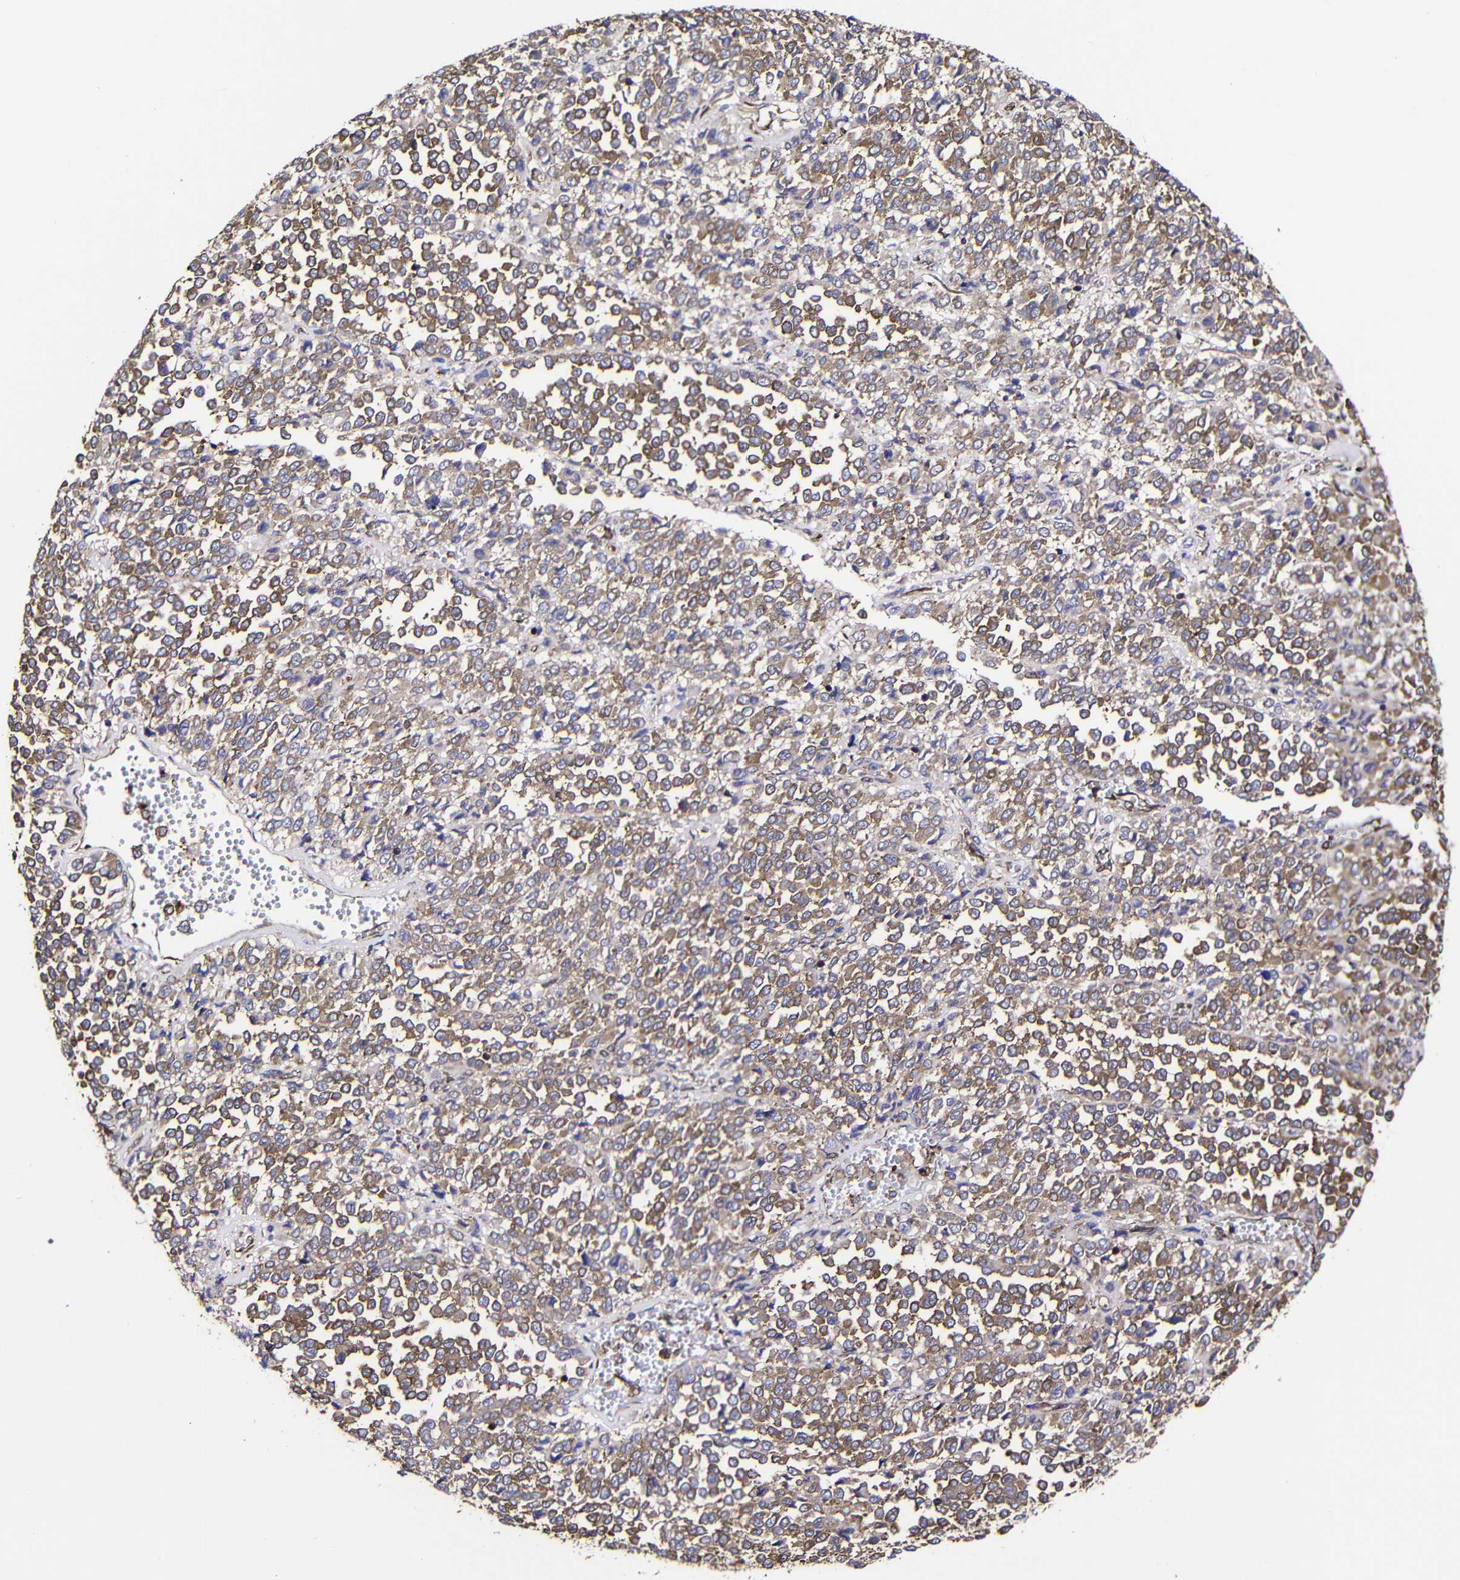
{"staining": {"intensity": "moderate", "quantity": ">75%", "location": "cytoplasmic/membranous"}, "tissue": "melanoma", "cell_type": "Tumor cells", "image_type": "cancer", "snomed": [{"axis": "morphology", "description": "Malignant melanoma, Metastatic site"}, {"axis": "topography", "description": "Pancreas"}], "caption": "This micrograph exhibits IHC staining of malignant melanoma (metastatic site), with medium moderate cytoplasmic/membranous positivity in approximately >75% of tumor cells.", "gene": "MSN", "patient": {"sex": "female", "age": 30}}